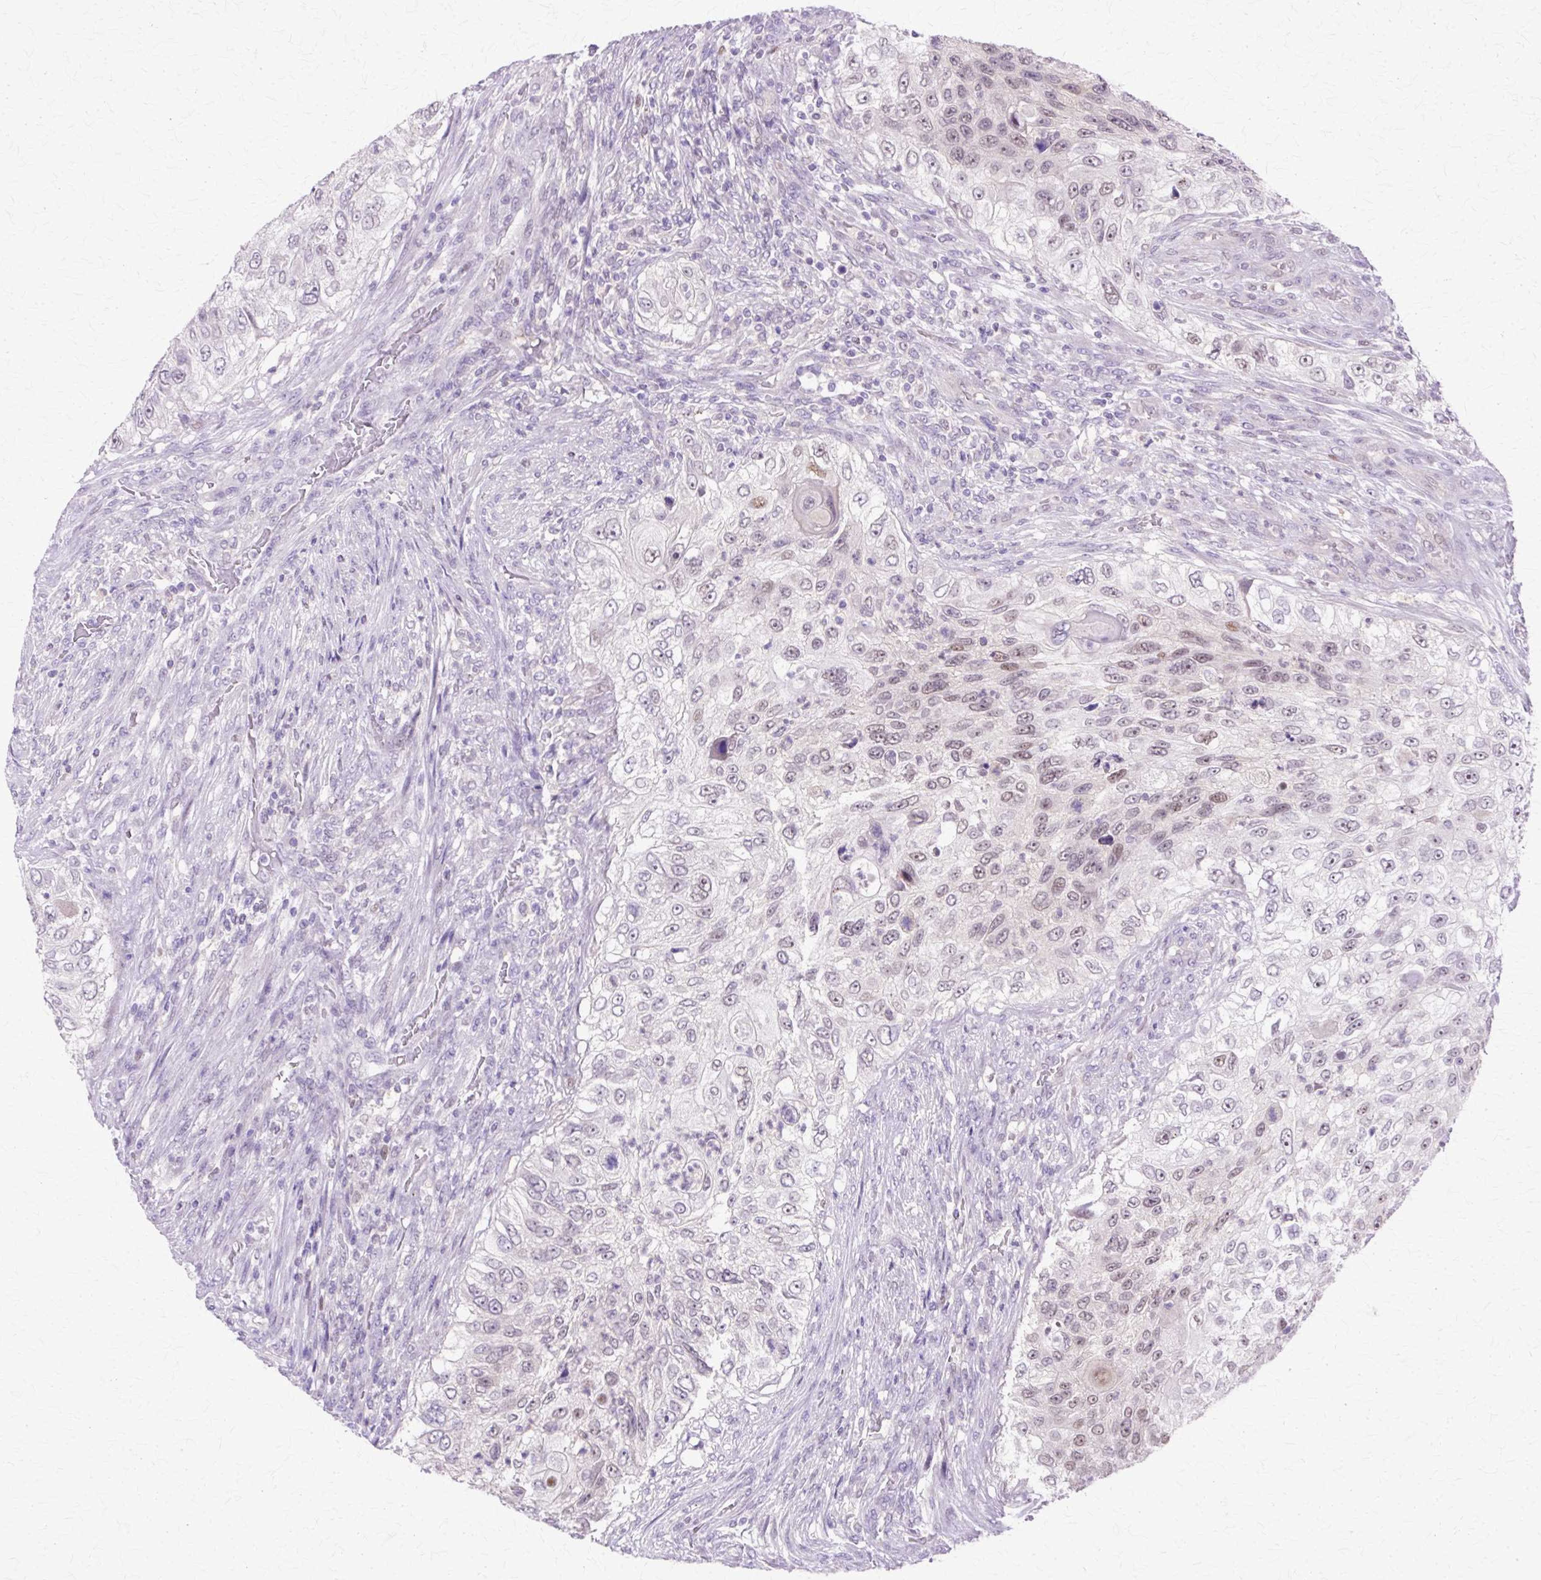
{"staining": {"intensity": "moderate", "quantity": "<25%", "location": "nuclear"}, "tissue": "urothelial cancer", "cell_type": "Tumor cells", "image_type": "cancer", "snomed": [{"axis": "morphology", "description": "Urothelial carcinoma, High grade"}, {"axis": "topography", "description": "Urinary bladder"}], "caption": "An image showing moderate nuclear staining in about <25% of tumor cells in urothelial cancer, as visualized by brown immunohistochemical staining.", "gene": "HSPA8", "patient": {"sex": "female", "age": 60}}